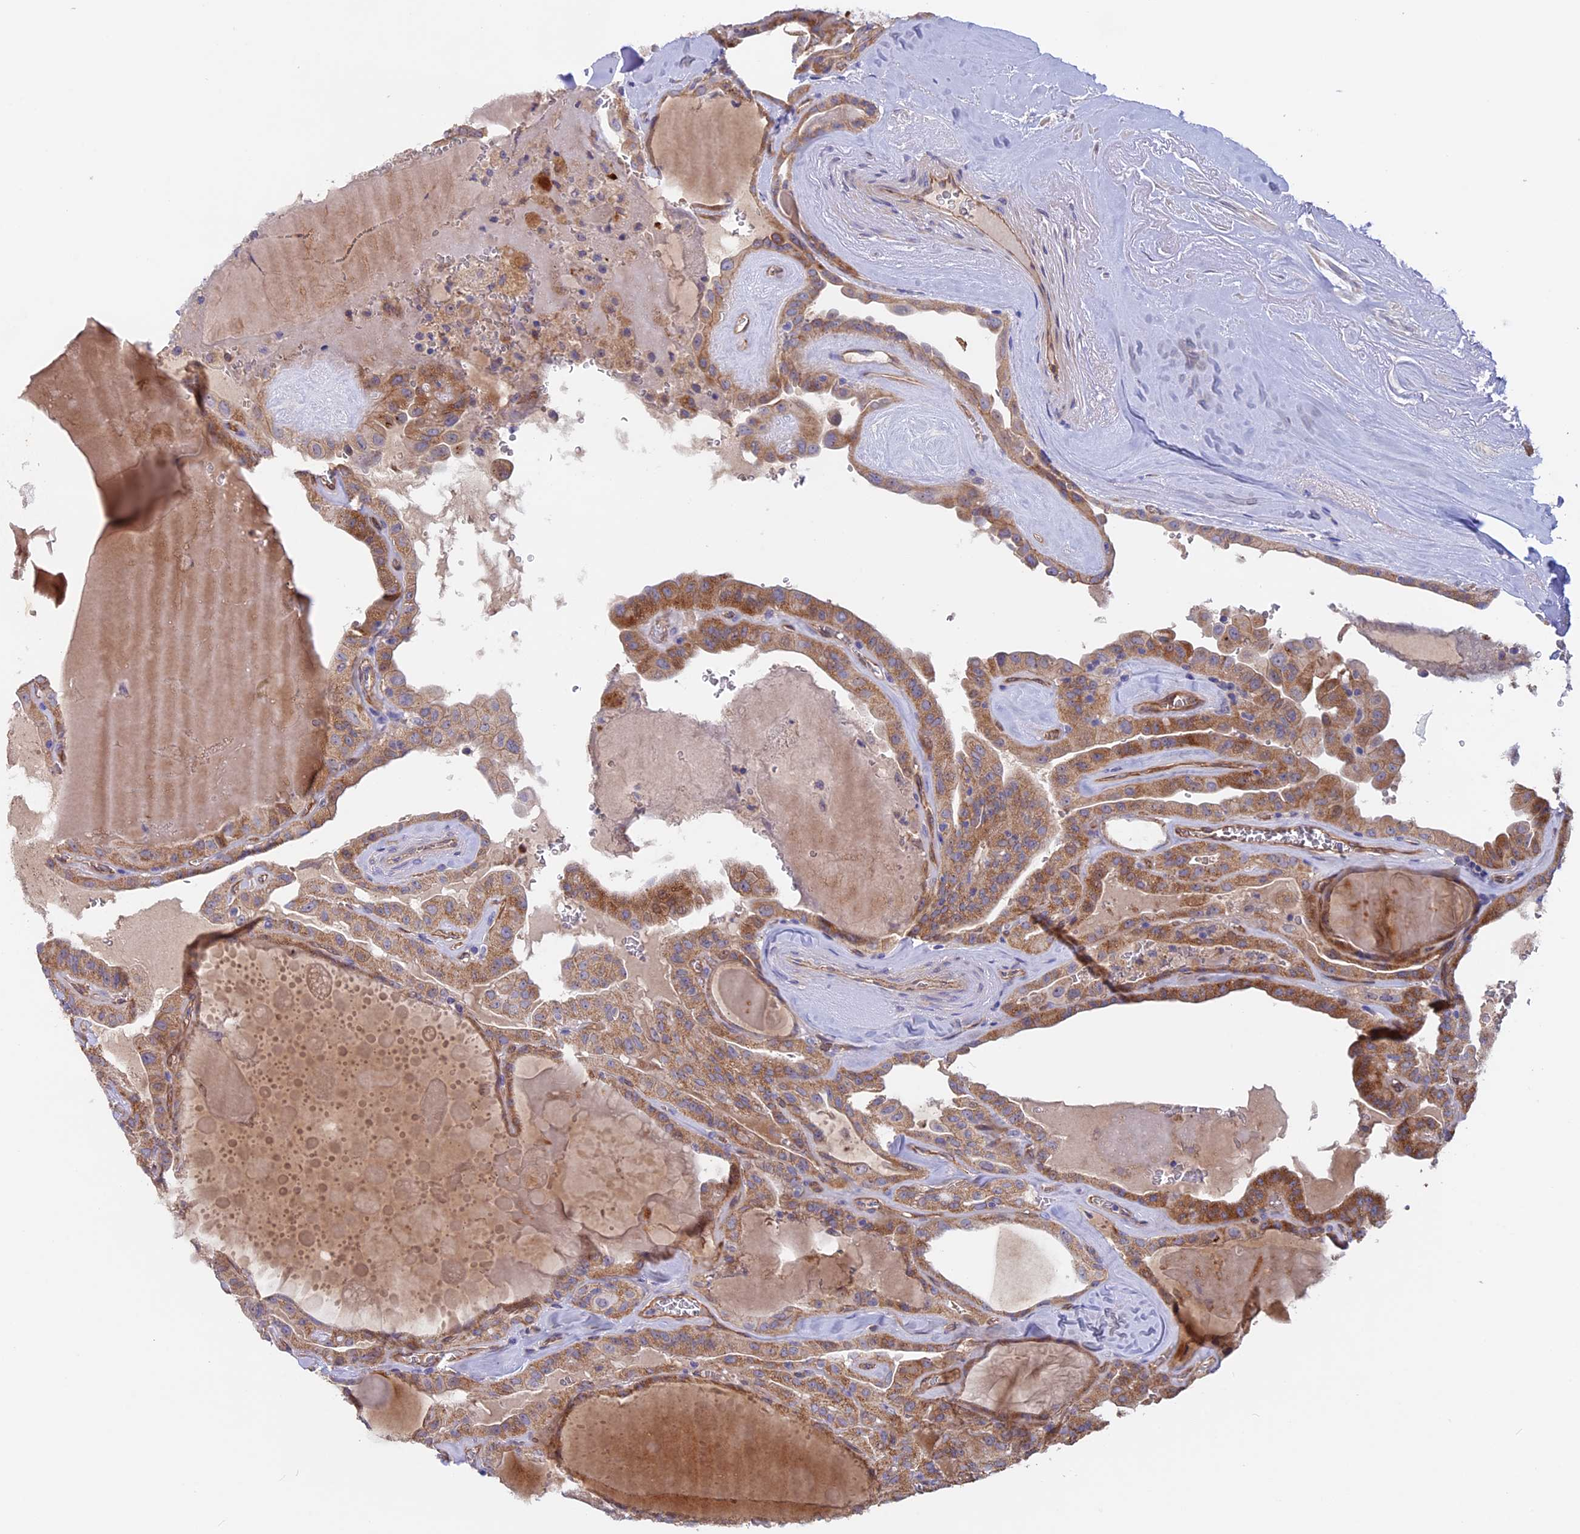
{"staining": {"intensity": "moderate", "quantity": ">75%", "location": "cytoplasmic/membranous"}, "tissue": "thyroid cancer", "cell_type": "Tumor cells", "image_type": "cancer", "snomed": [{"axis": "morphology", "description": "Papillary adenocarcinoma, NOS"}, {"axis": "topography", "description": "Thyroid gland"}], "caption": "Thyroid cancer was stained to show a protein in brown. There is medium levels of moderate cytoplasmic/membranous positivity in approximately >75% of tumor cells.", "gene": "DUS3L", "patient": {"sex": "male", "age": 52}}